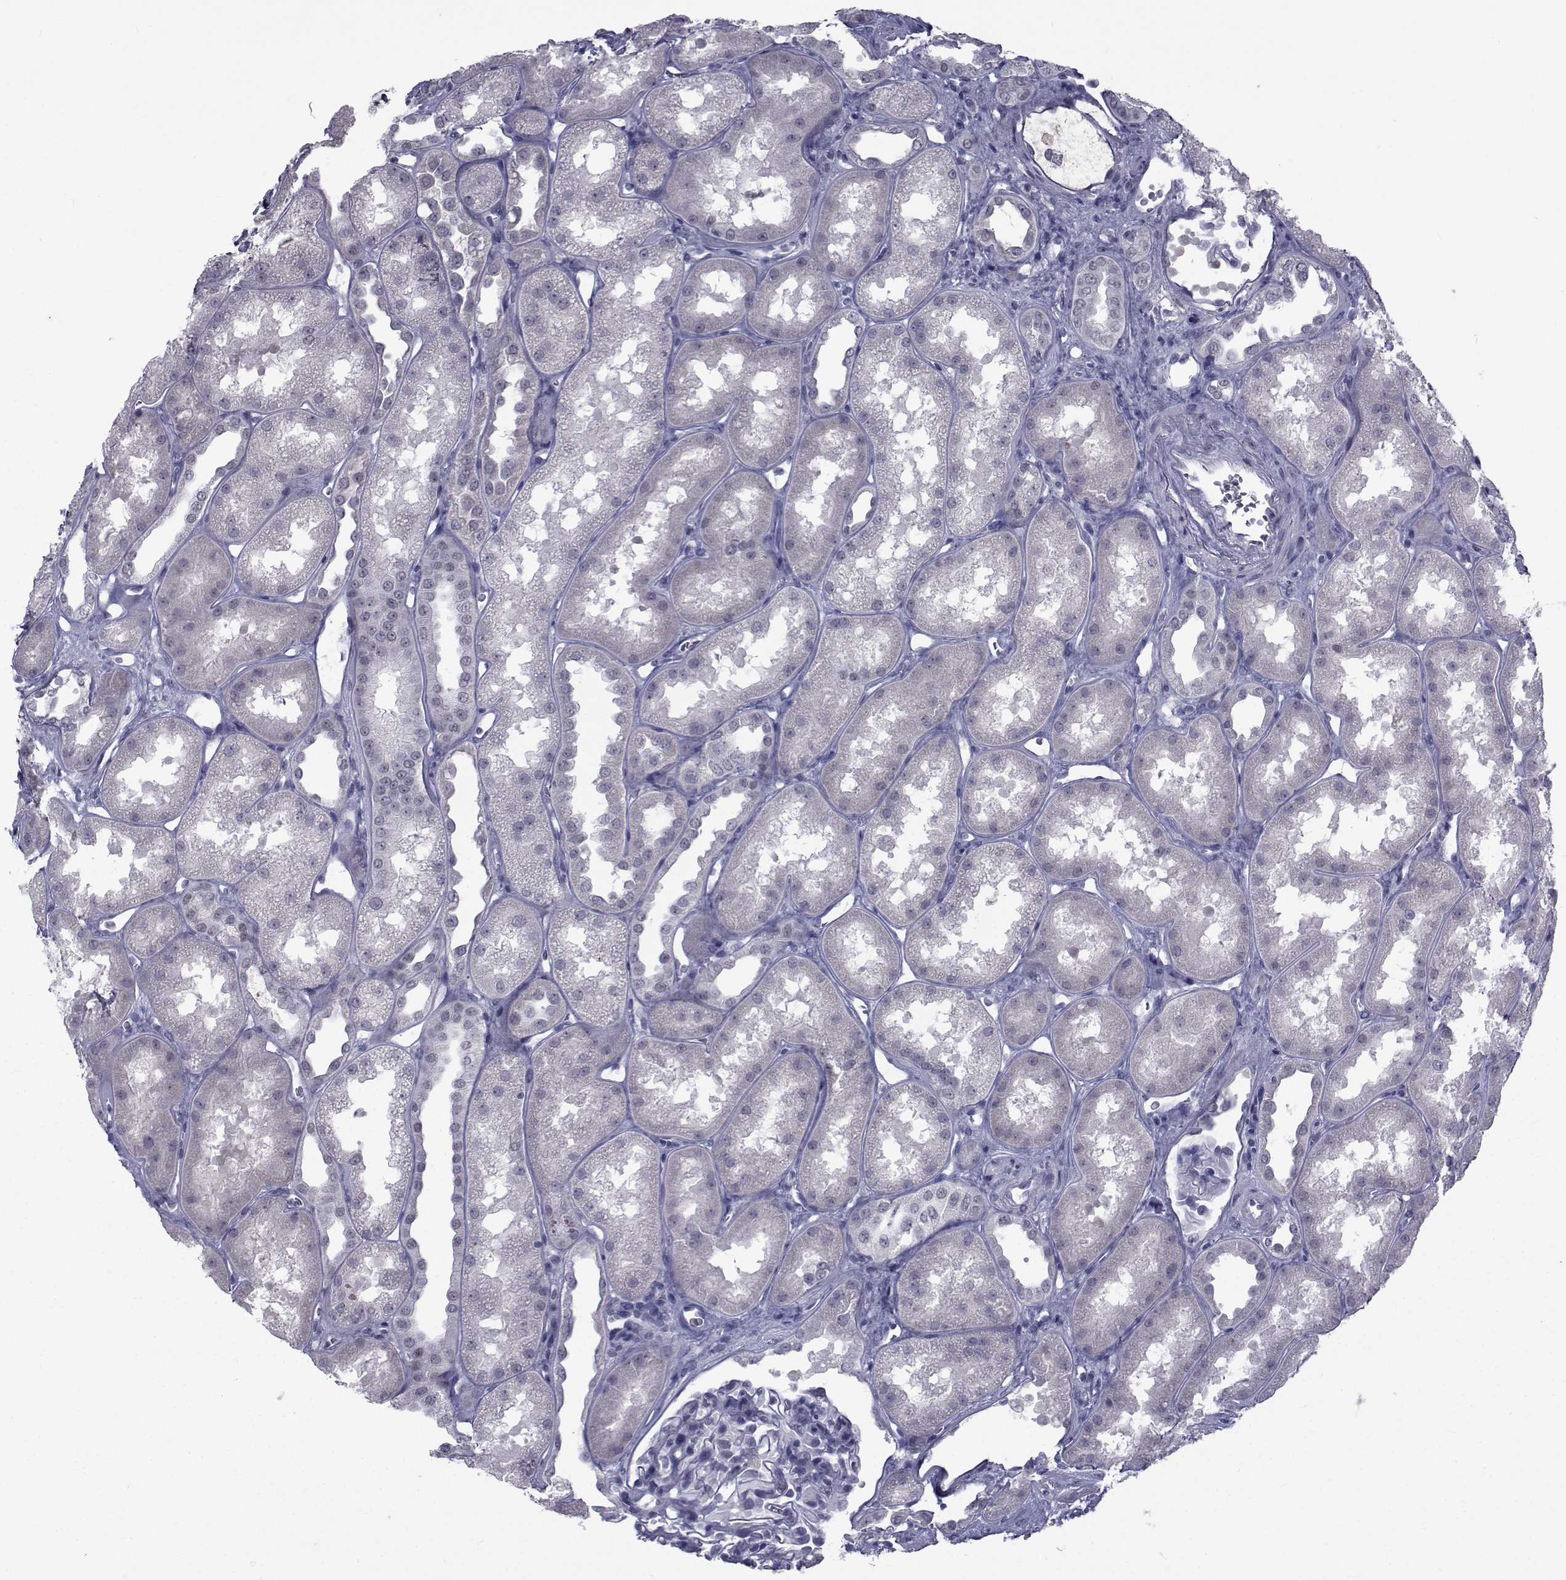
{"staining": {"intensity": "negative", "quantity": "none", "location": "none"}, "tissue": "kidney", "cell_type": "Cells in glomeruli", "image_type": "normal", "snomed": [{"axis": "morphology", "description": "Normal tissue, NOS"}, {"axis": "topography", "description": "Kidney"}], "caption": "The immunohistochemistry (IHC) micrograph has no significant positivity in cells in glomeruli of kidney. (Brightfield microscopy of DAB (3,3'-diaminobenzidine) immunohistochemistry at high magnification).", "gene": "PAX2", "patient": {"sex": "male", "age": 61}}